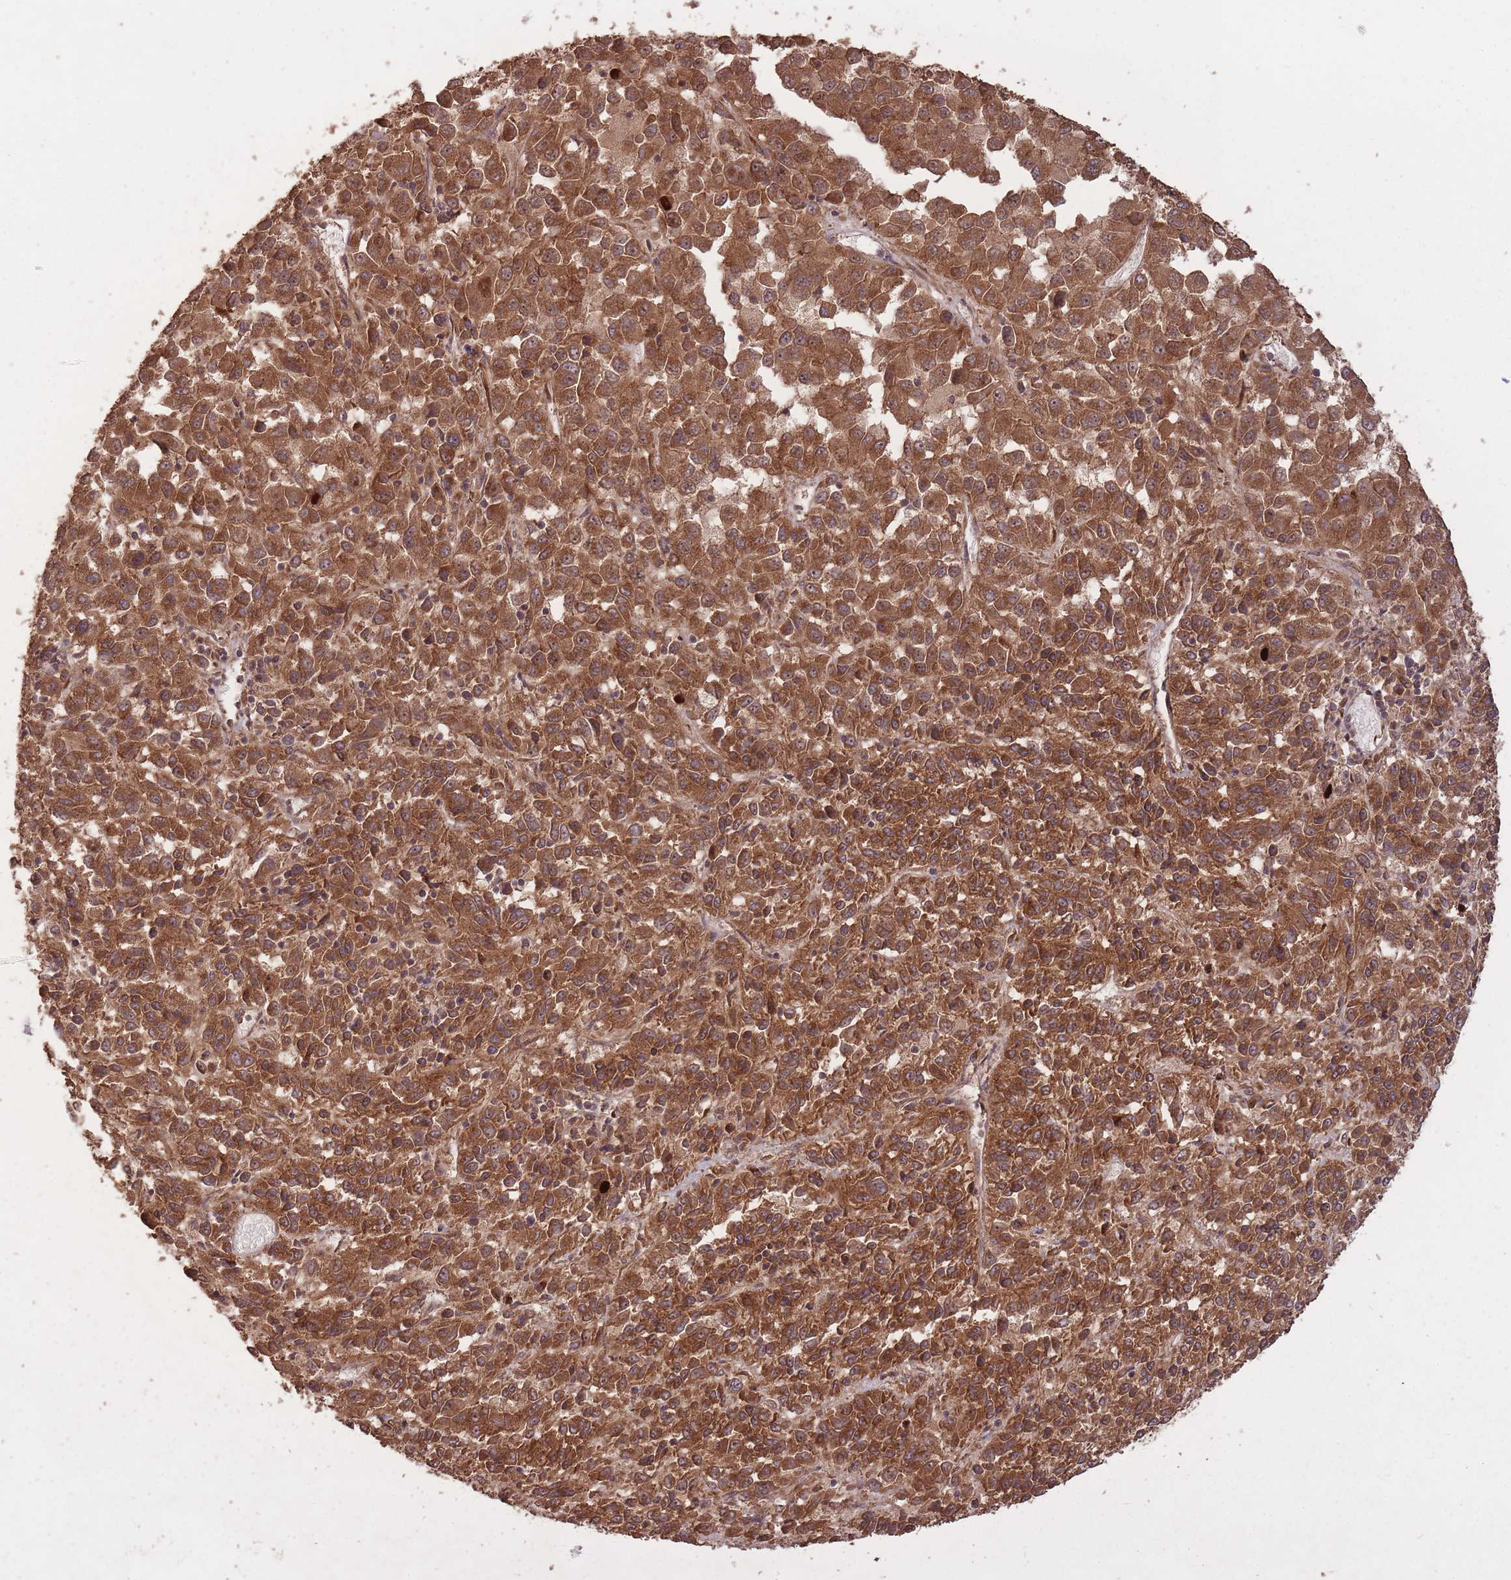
{"staining": {"intensity": "strong", "quantity": ">75%", "location": "cytoplasmic/membranous,nuclear"}, "tissue": "melanoma", "cell_type": "Tumor cells", "image_type": "cancer", "snomed": [{"axis": "morphology", "description": "Malignant melanoma, Metastatic site"}, {"axis": "topography", "description": "Lung"}], "caption": "The photomicrograph exhibits a brown stain indicating the presence of a protein in the cytoplasmic/membranous and nuclear of tumor cells in malignant melanoma (metastatic site).", "gene": "ERBB3", "patient": {"sex": "male", "age": 64}}